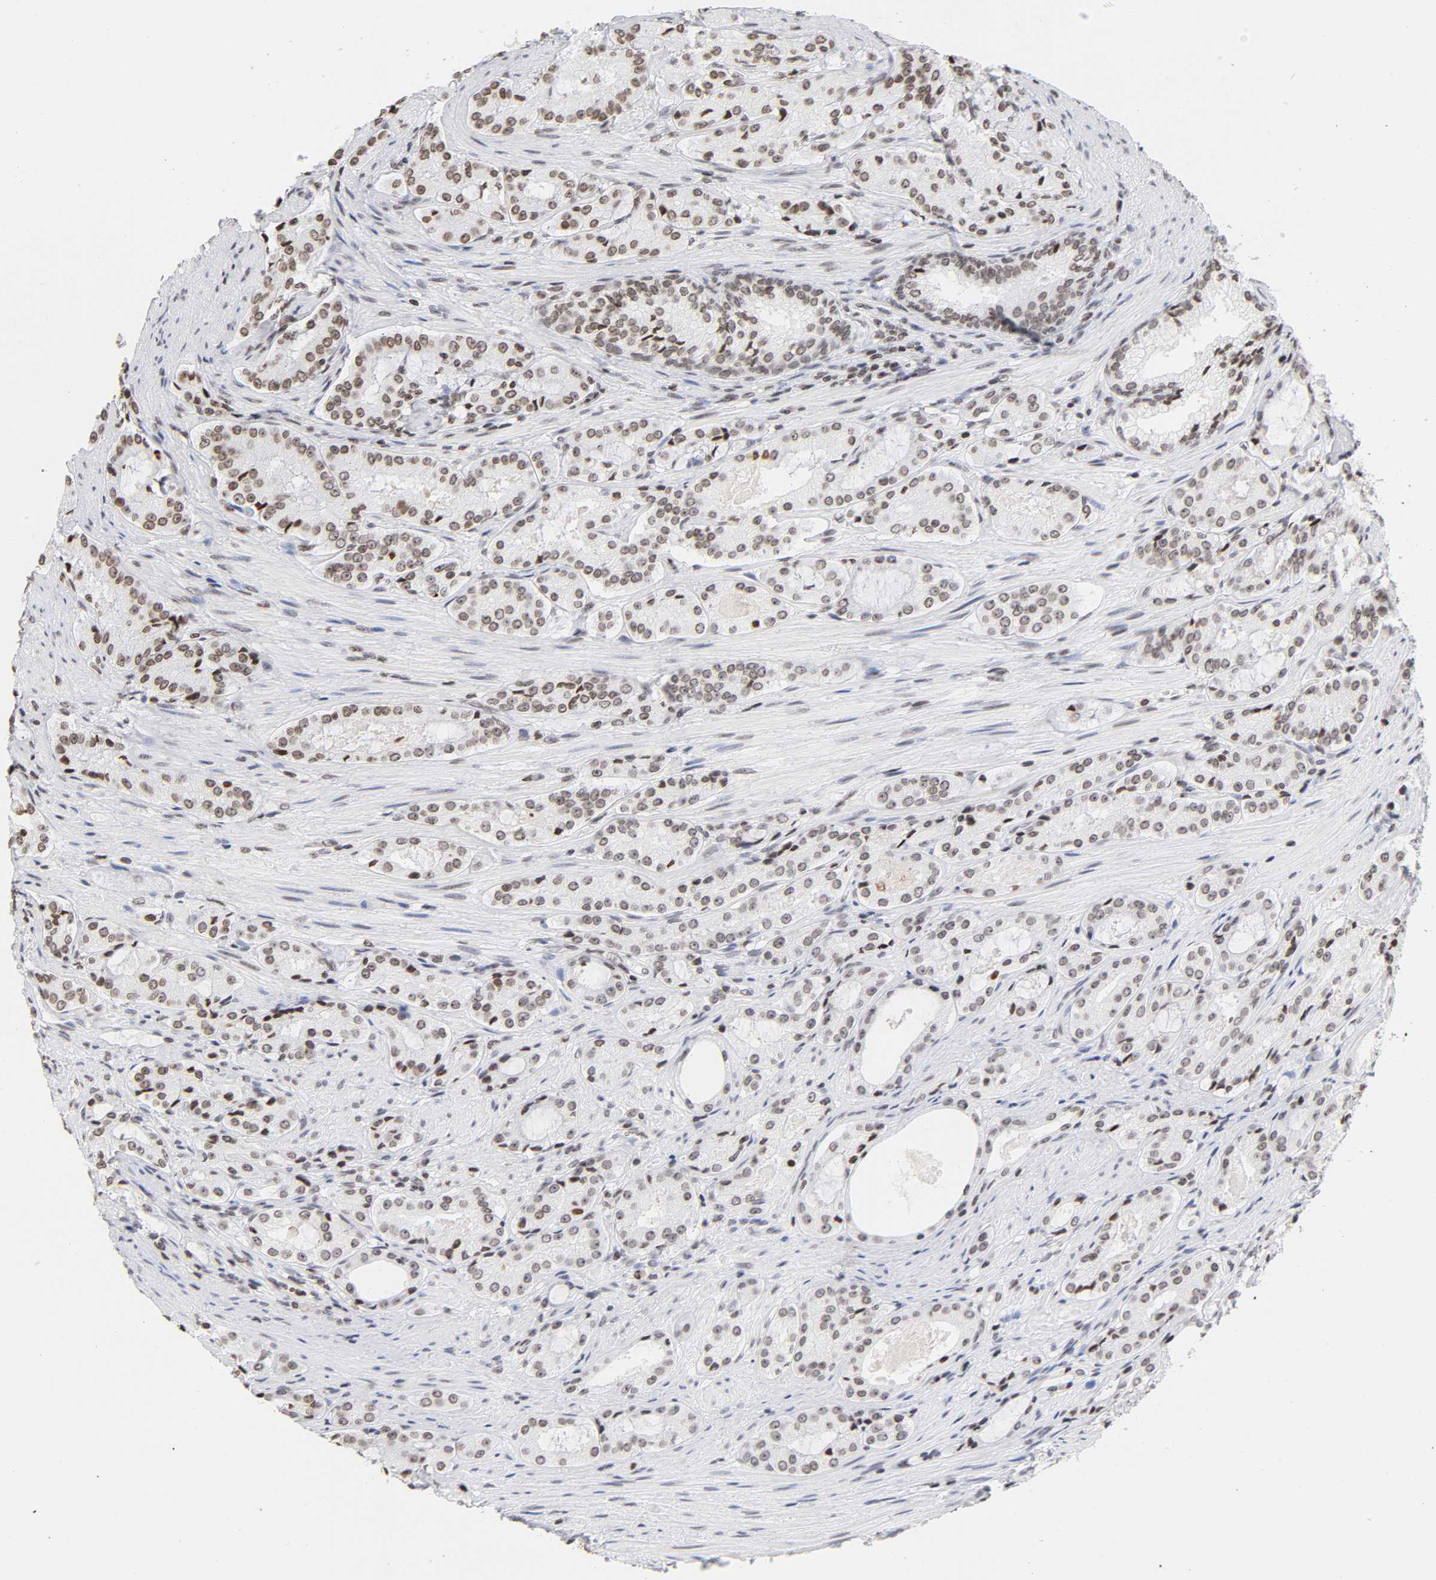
{"staining": {"intensity": "weak", "quantity": "25%-75%", "location": "nuclear"}, "tissue": "prostate cancer", "cell_type": "Tumor cells", "image_type": "cancer", "snomed": [{"axis": "morphology", "description": "Adenocarcinoma, High grade"}, {"axis": "topography", "description": "Prostate"}], "caption": "A low amount of weak nuclear staining is seen in about 25%-75% of tumor cells in prostate cancer tissue. The staining was performed using DAB (3,3'-diaminobenzidine) to visualize the protein expression in brown, while the nuclei were stained in blue with hematoxylin (Magnification: 20x).", "gene": "H2AC12", "patient": {"sex": "male", "age": 72}}